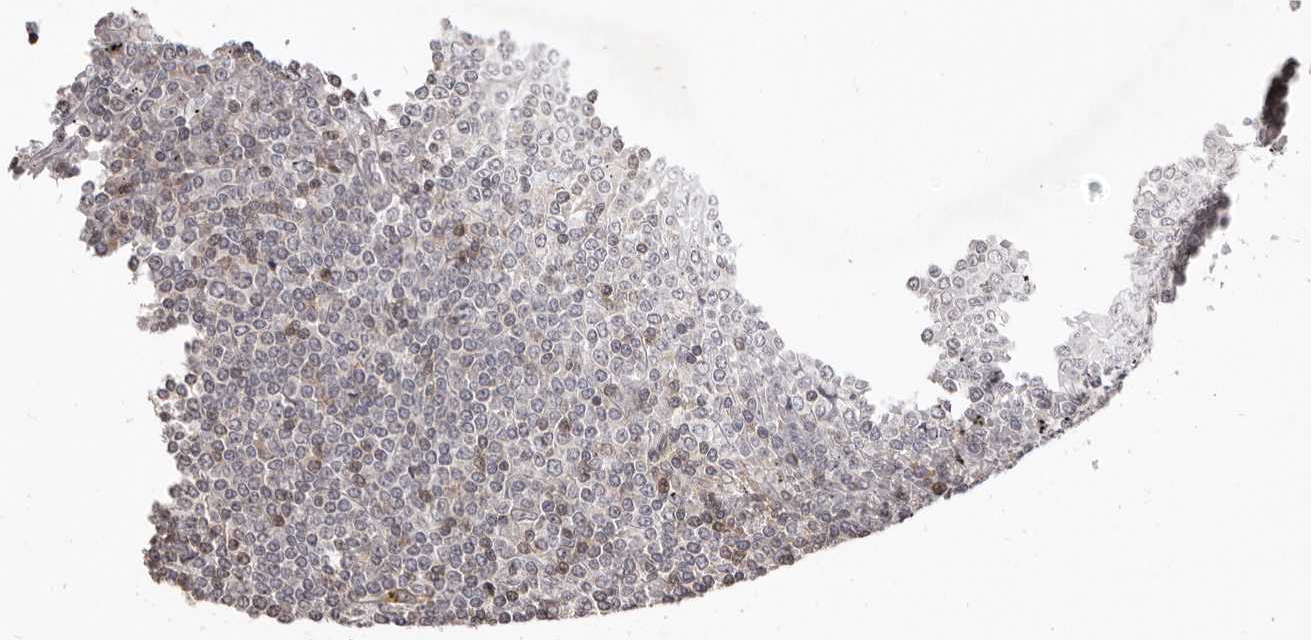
{"staining": {"intensity": "weak", "quantity": "25%-75%", "location": "nuclear"}, "tissue": "lymphoma", "cell_type": "Tumor cells", "image_type": "cancer", "snomed": [{"axis": "morphology", "description": "Malignant lymphoma, non-Hodgkin's type, Low grade"}, {"axis": "topography", "description": "Spleen"}], "caption": "About 25%-75% of tumor cells in human lymphoma reveal weak nuclear protein staining as visualized by brown immunohistochemical staining.", "gene": "AZIN1", "patient": {"sex": "female", "age": 19}}